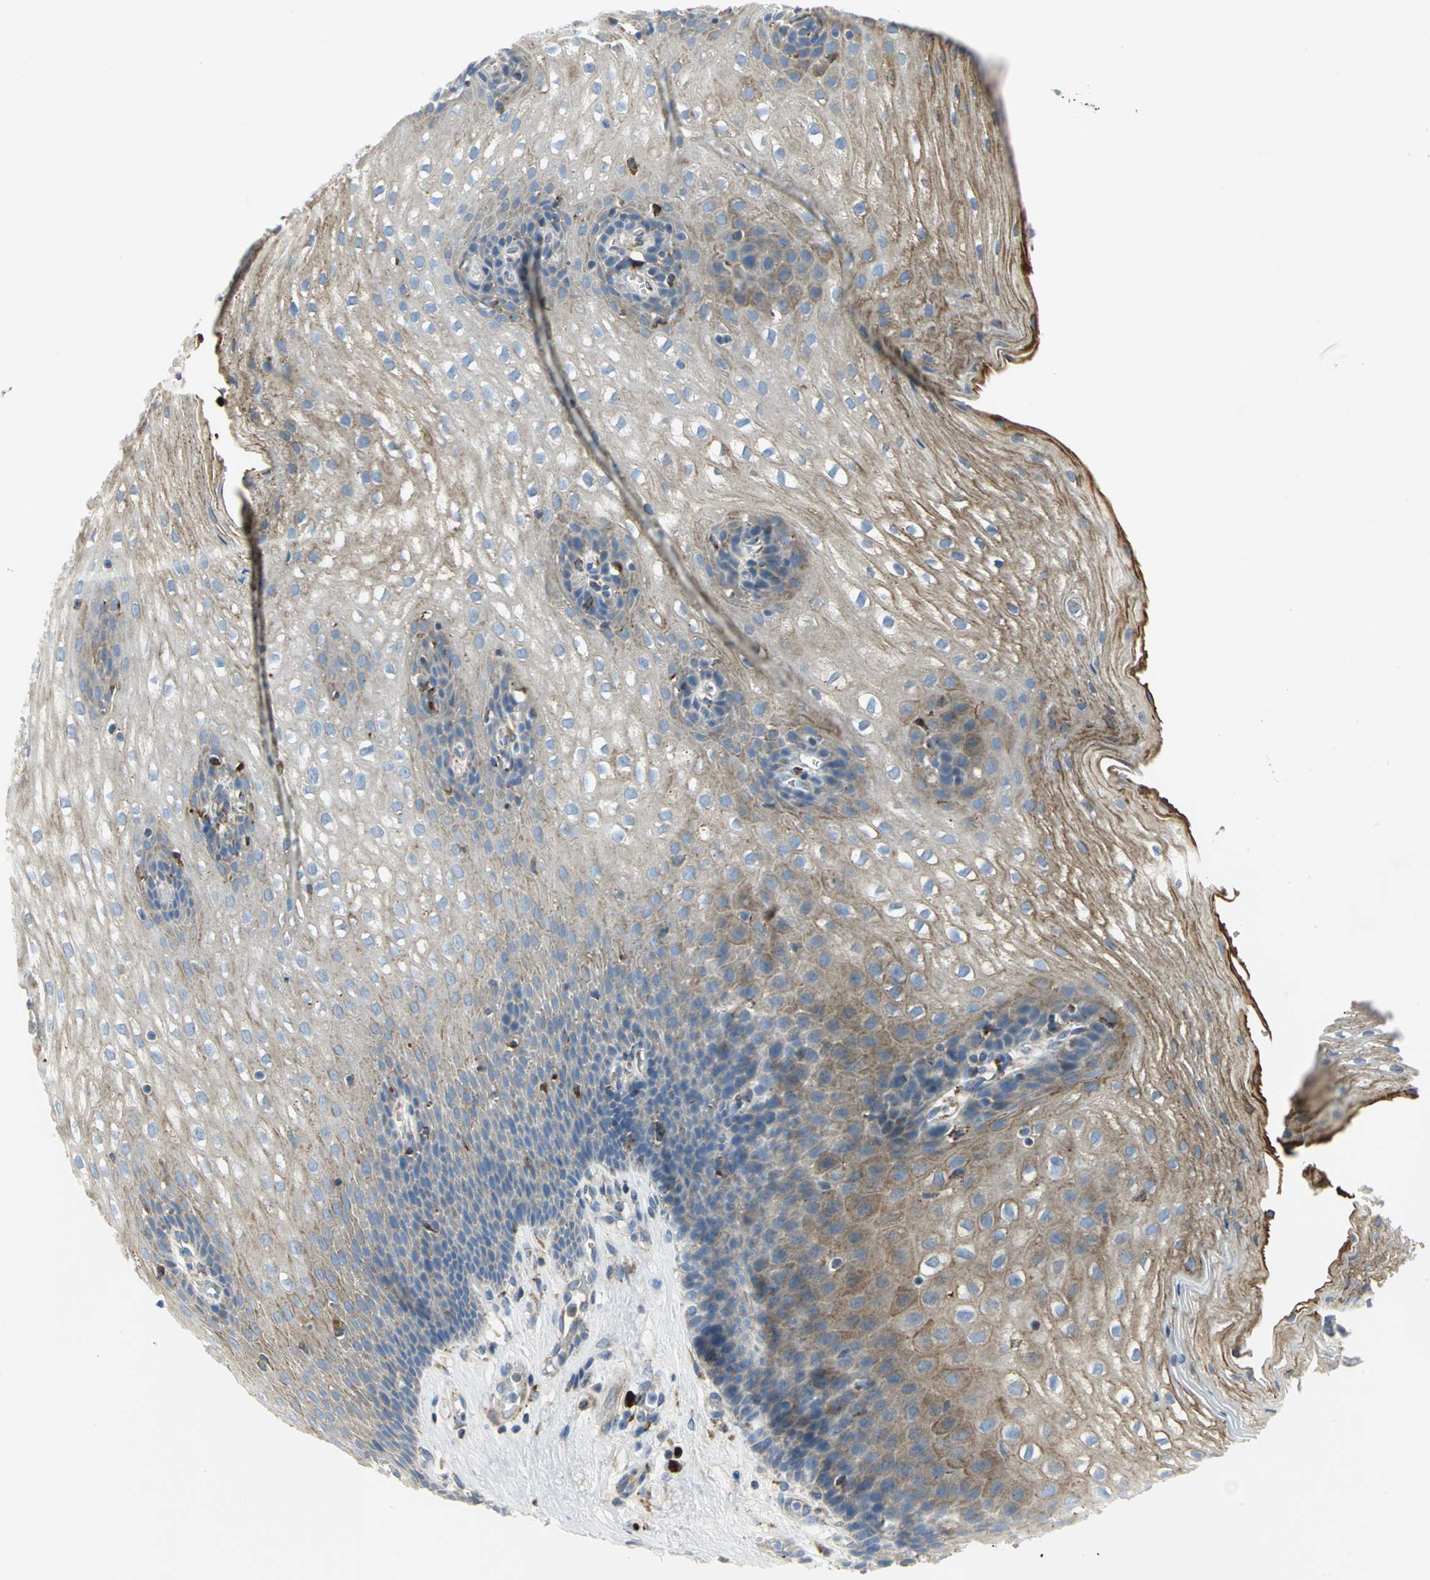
{"staining": {"intensity": "moderate", "quantity": ">75%", "location": "cytoplasmic/membranous"}, "tissue": "esophagus", "cell_type": "Squamous epithelial cells", "image_type": "normal", "snomed": [{"axis": "morphology", "description": "Normal tissue, NOS"}, {"axis": "topography", "description": "Esophagus"}], "caption": "IHC of normal esophagus exhibits medium levels of moderate cytoplasmic/membranous positivity in about >75% of squamous epithelial cells. The staining was performed using DAB (3,3'-diaminobenzidine), with brown indicating positive protein expression. Nuclei are stained blue with hematoxylin.", "gene": "TULP4", "patient": {"sex": "male", "age": 48}}